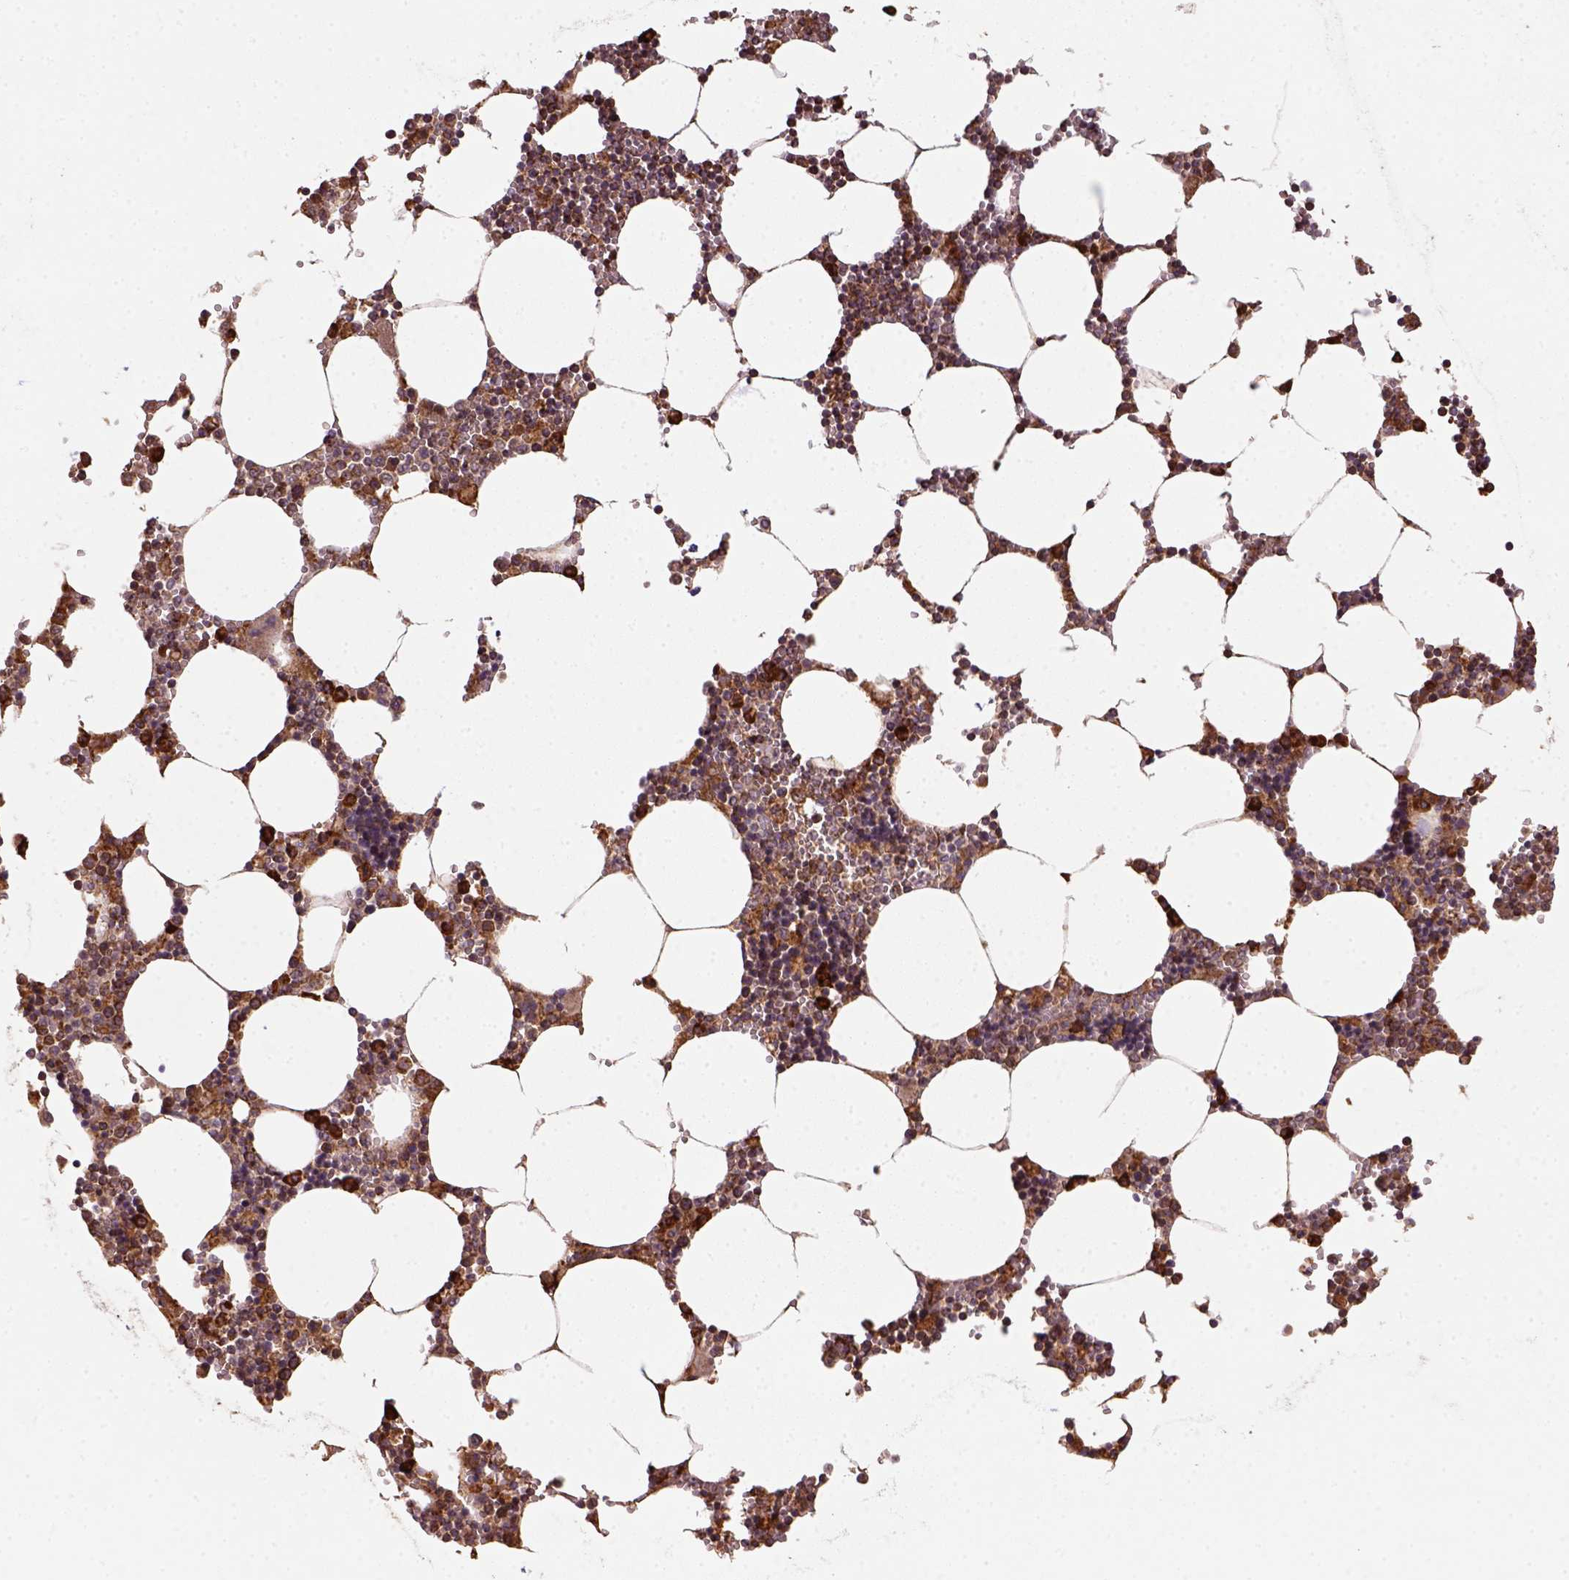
{"staining": {"intensity": "strong", "quantity": ">75%", "location": "nuclear"}, "tissue": "bone marrow", "cell_type": "Hematopoietic cells", "image_type": "normal", "snomed": [{"axis": "morphology", "description": "Normal tissue, NOS"}, {"axis": "topography", "description": "Bone marrow"}], "caption": "The micrograph demonstrates a brown stain indicating the presence of a protein in the nuclear of hematopoietic cells in bone marrow.", "gene": "MAPK8IP3", "patient": {"sex": "male", "age": 54}}